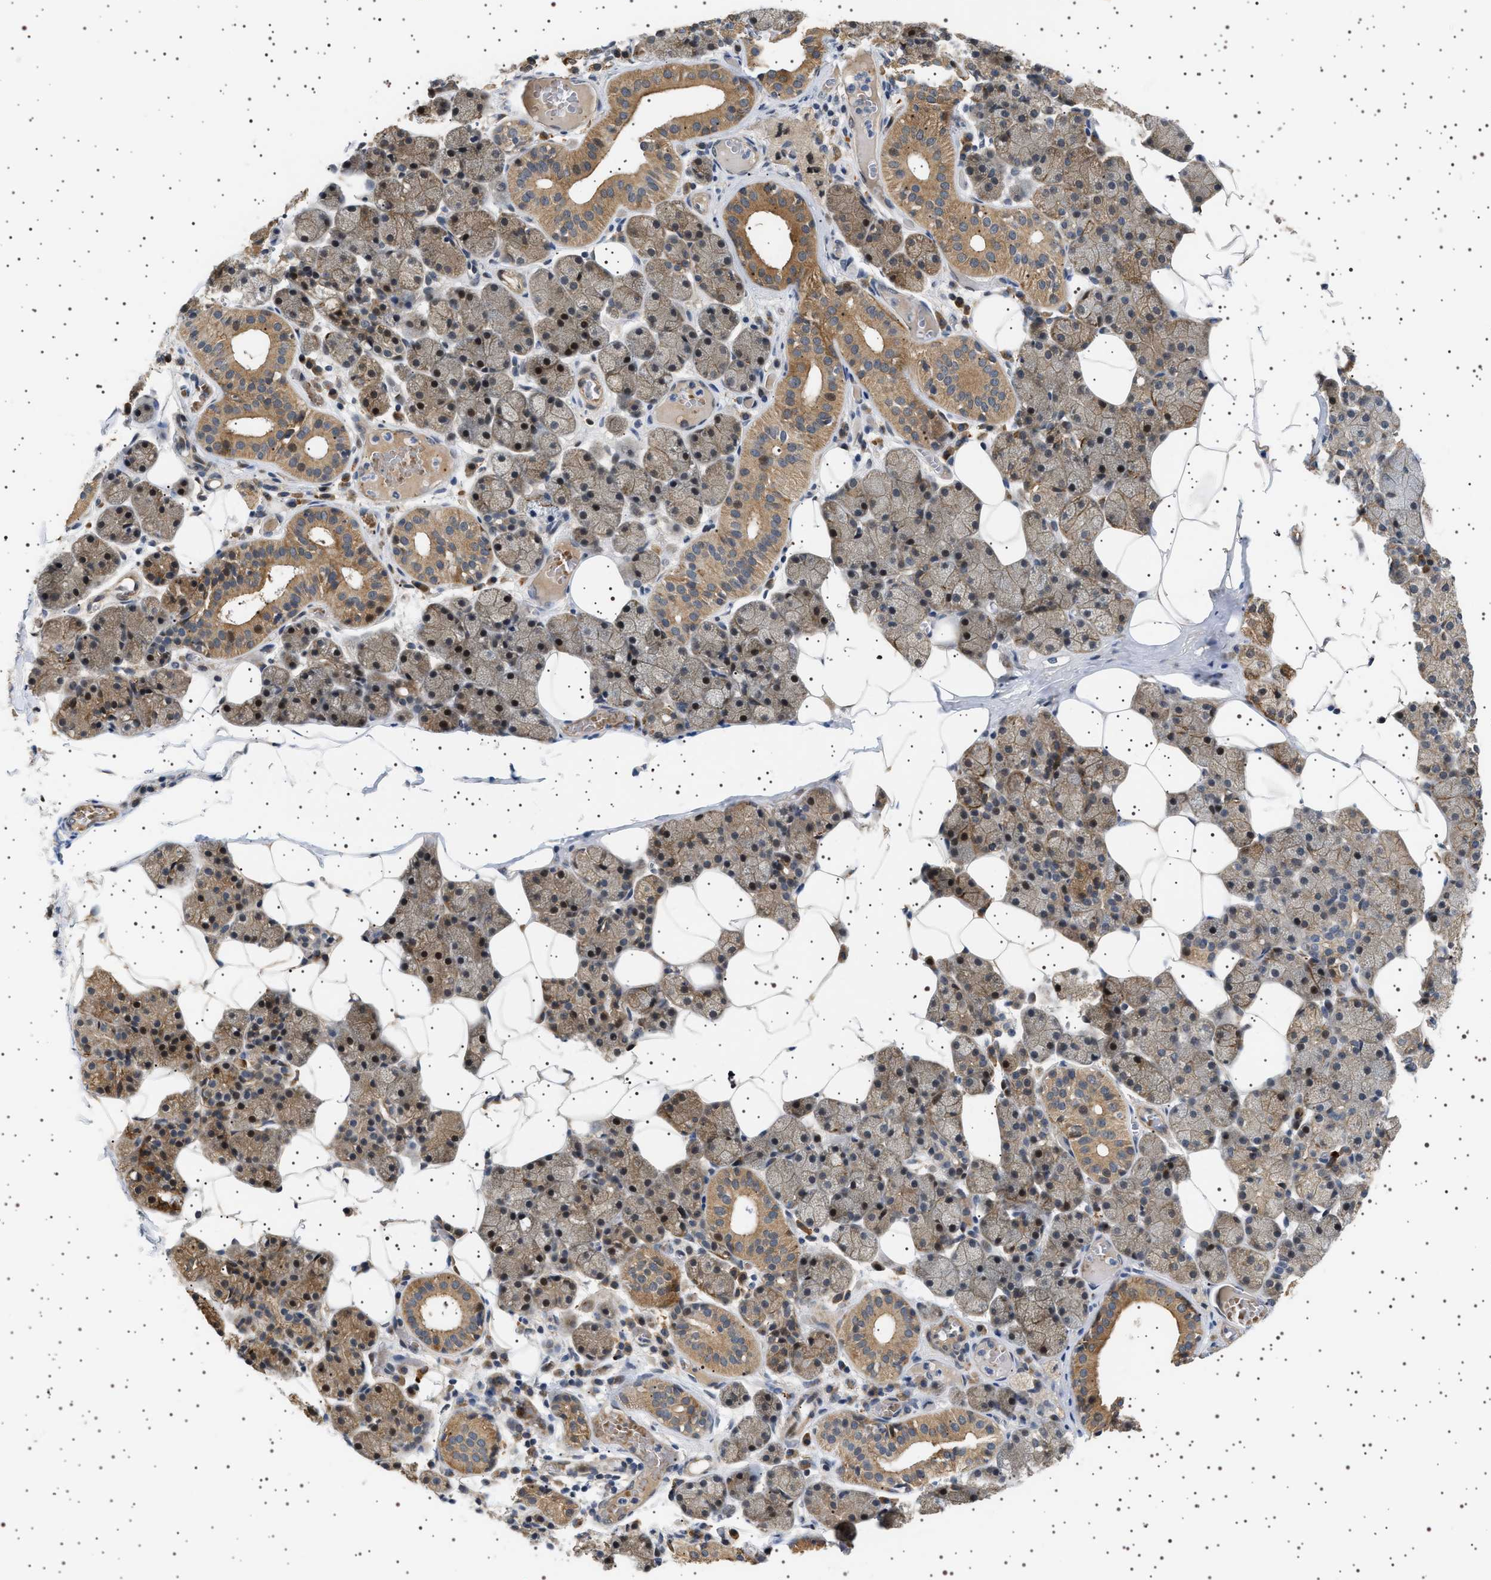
{"staining": {"intensity": "moderate", "quantity": ">75%", "location": "cytoplasmic/membranous,nuclear"}, "tissue": "salivary gland", "cell_type": "Glandular cells", "image_type": "normal", "snomed": [{"axis": "morphology", "description": "Normal tissue, NOS"}, {"axis": "topography", "description": "Salivary gland"}], "caption": "An image of human salivary gland stained for a protein exhibits moderate cytoplasmic/membranous,nuclear brown staining in glandular cells.", "gene": "BAG3", "patient": {"sex": "female", "age": 33}}